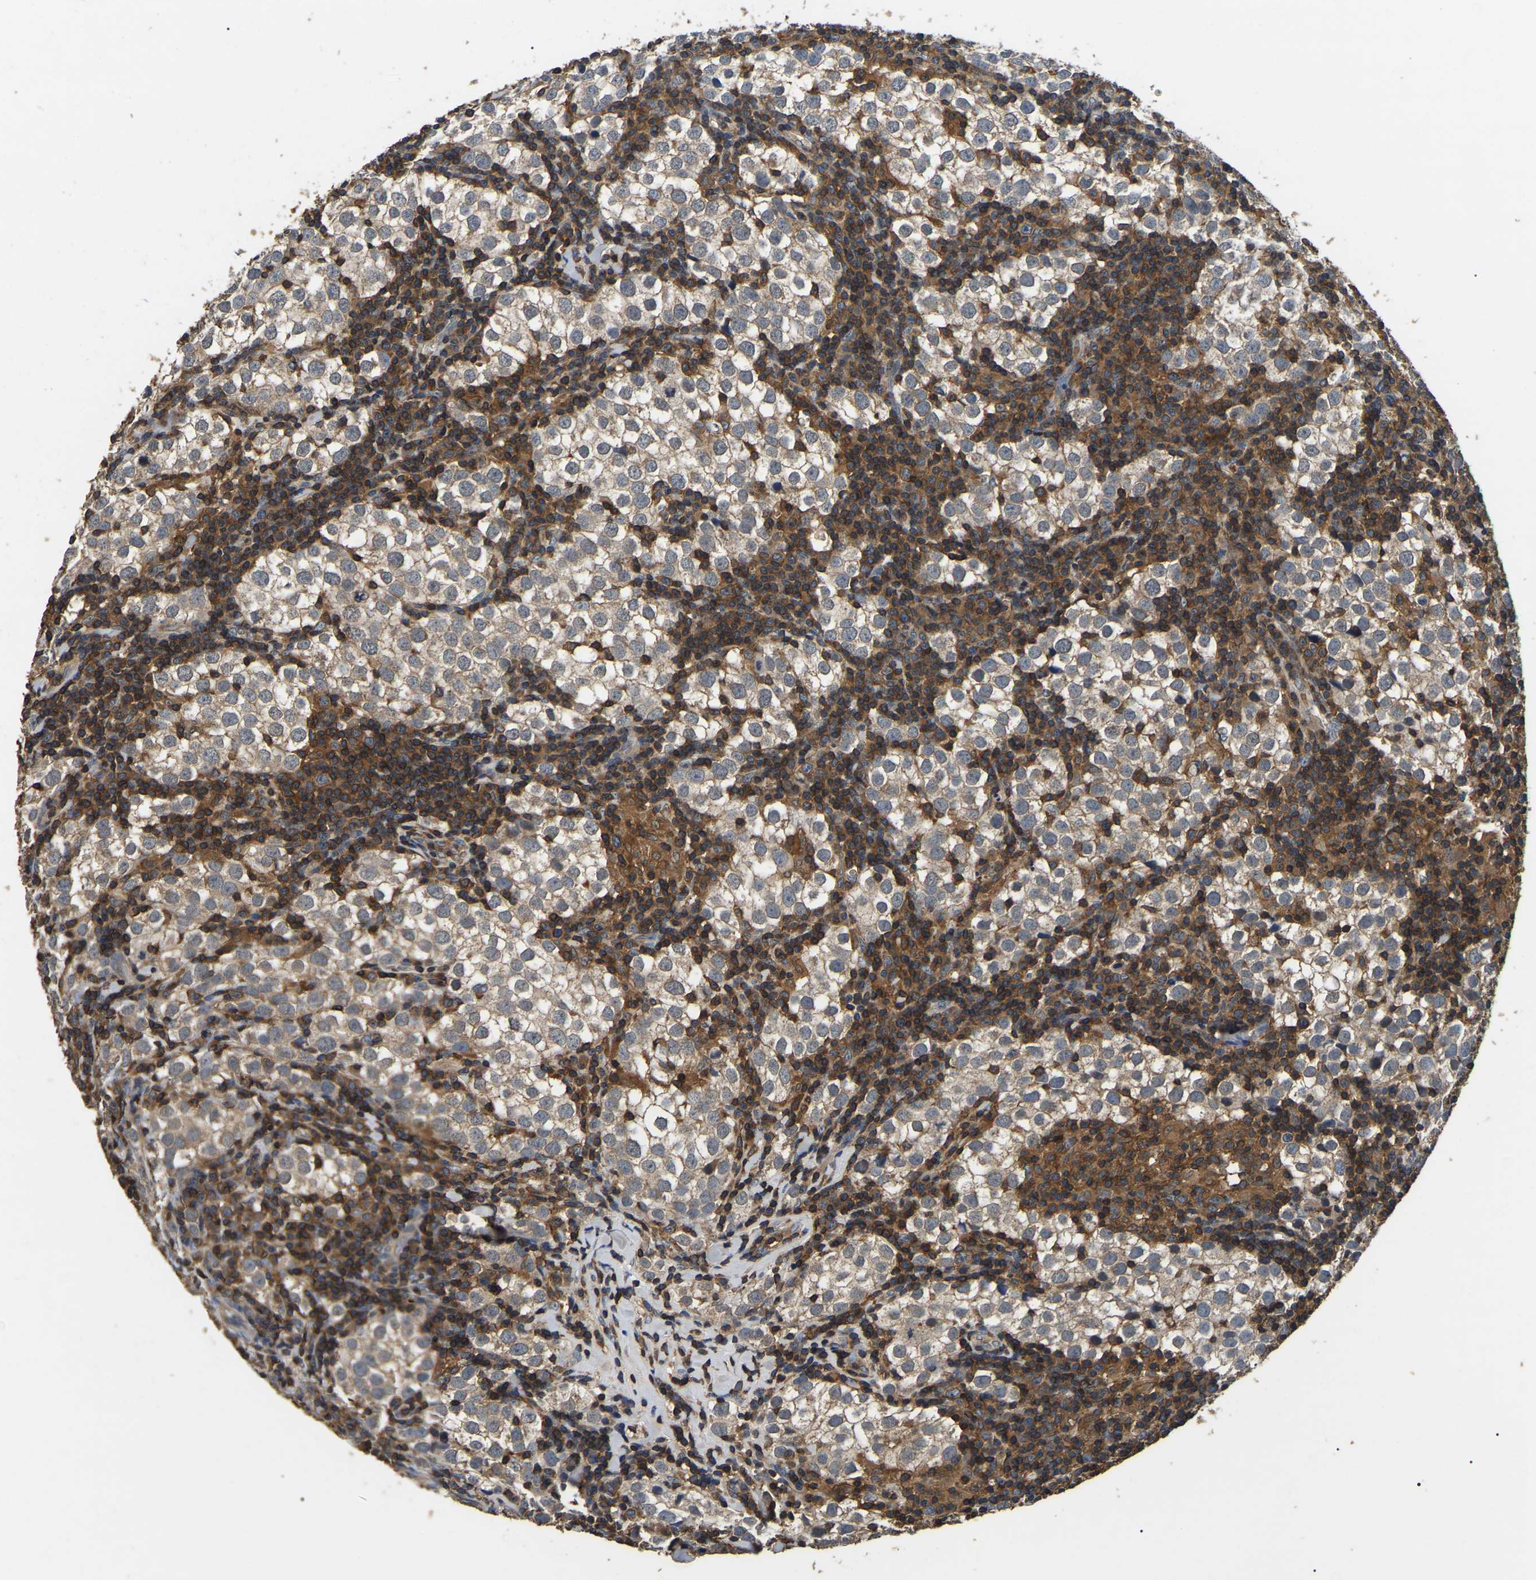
{"staining": {"intensity": "weak", "quantity": ">75%", "location": "cytoplasmic/membranous"}, "tissue": "testis cancer", "cell_type": "Tumor cells", "image_type": "cancer", "snomed": [{"axis": "morphology", "description": "Seminoma, NOS"}, {"axis": "morphology", "description": "Carcinoma, Embryonal, NOS"}, {"axis": "topography", "description": "Testis"}], "caption": "Tumor cells exhibit weak cytoplasmic/membranous expression in about >75% of cells in testis embryonal carcinoma.", "gene": "SMPD2", "patient": {"sex": "male", "age": 36}}